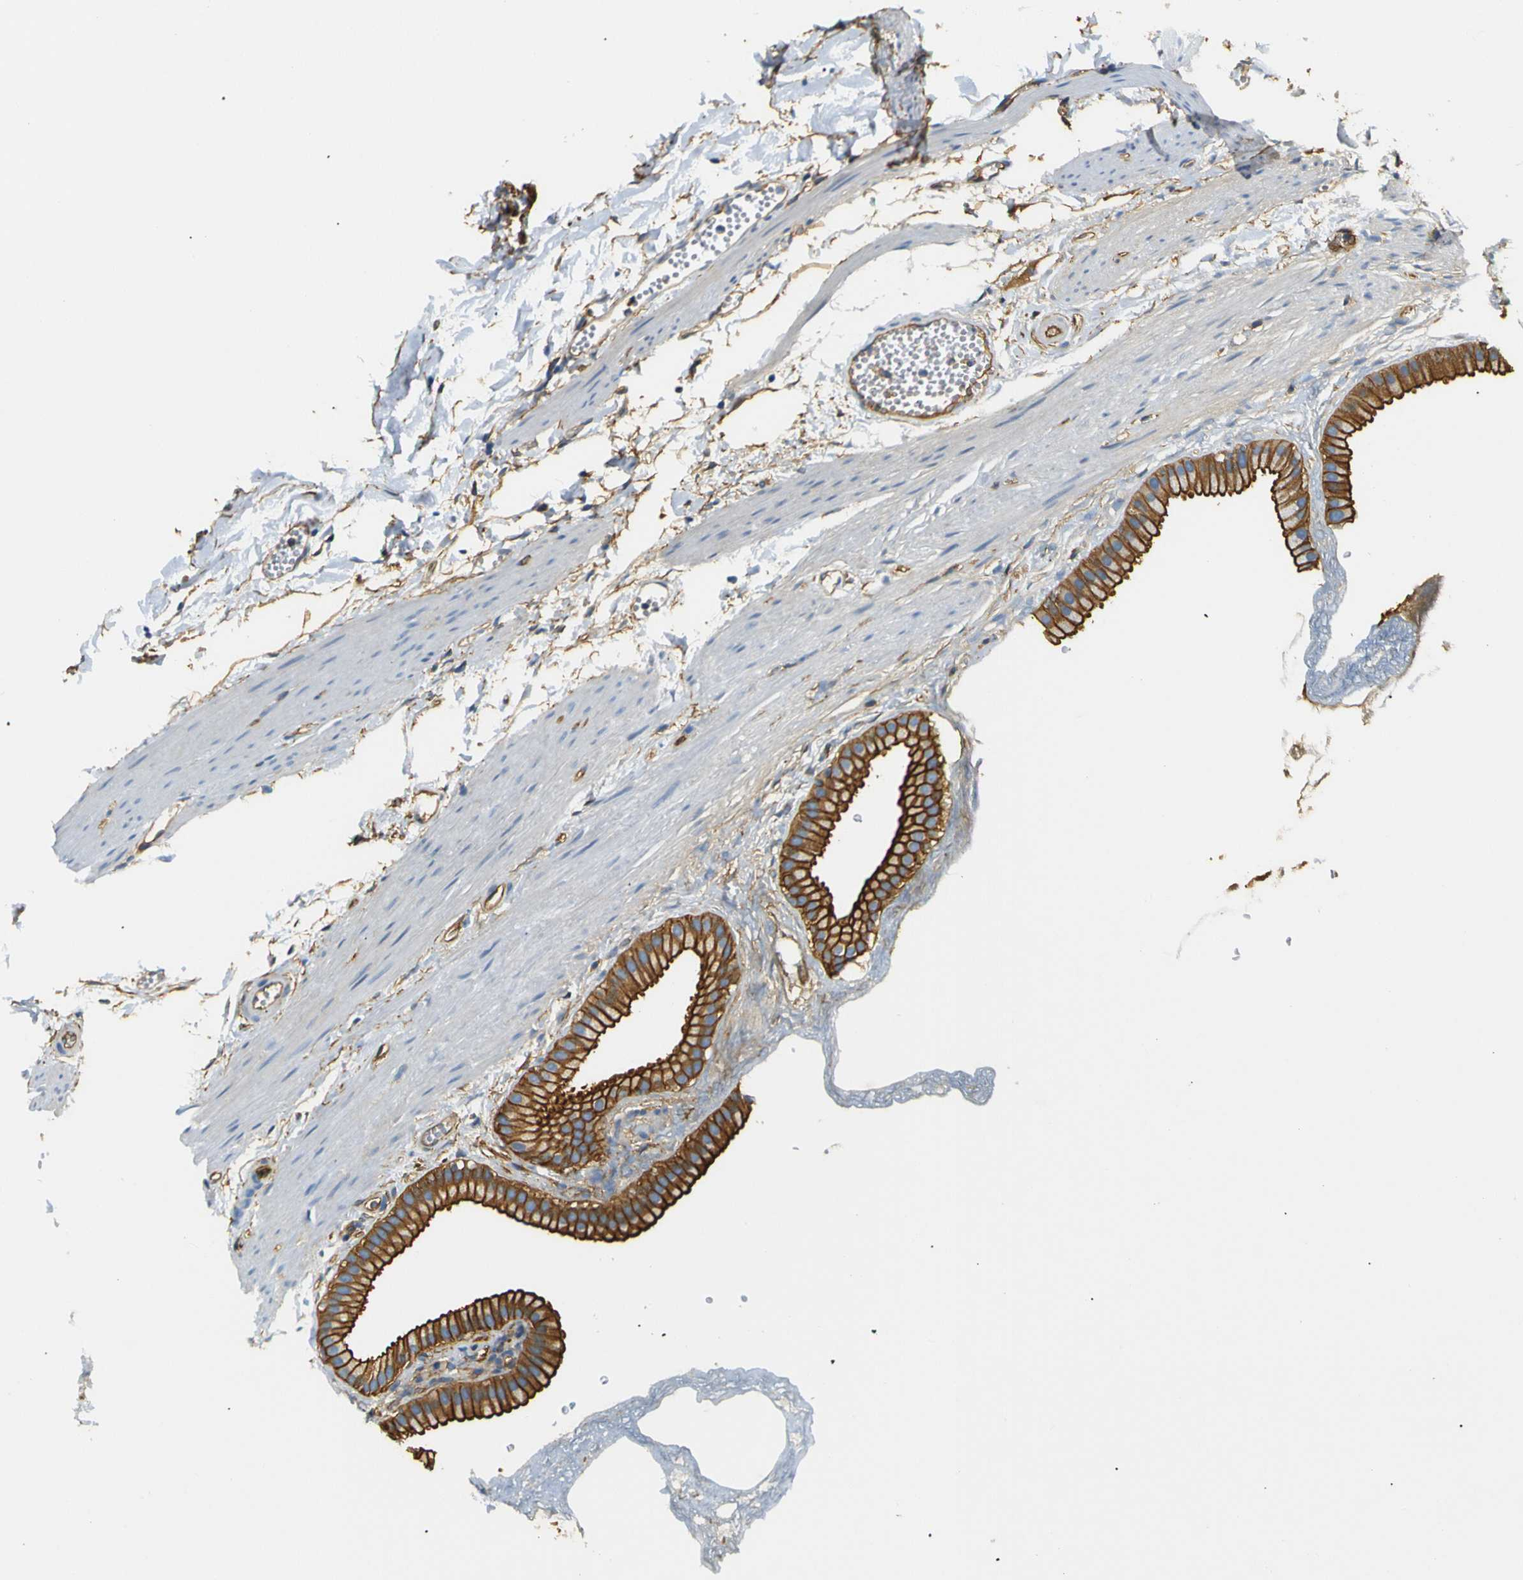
{"staining": {"intensity": "strong", "quantity": ">75%", "location": "cytoplasmic/membranous"}, "tissue": "gallbladder", "cell_type": "Glandular cells", "image_type": "normal", "snomed": [{"axis": "morphology", "description": "Normal tissue, NOS"}, {"axis": "topography", "description": "Gallbladder"}], "caption": "Benign gallbladder displays strong cytoplasmic/membranous expression in about >75% of glandular cells The protein is stained brown, and the nuclei are stained in blue (DAB IHC with brightfield microscopy, high magnification)..", "gene": "SPTBN1", "patient": {"sex": "female", "age": 64}}